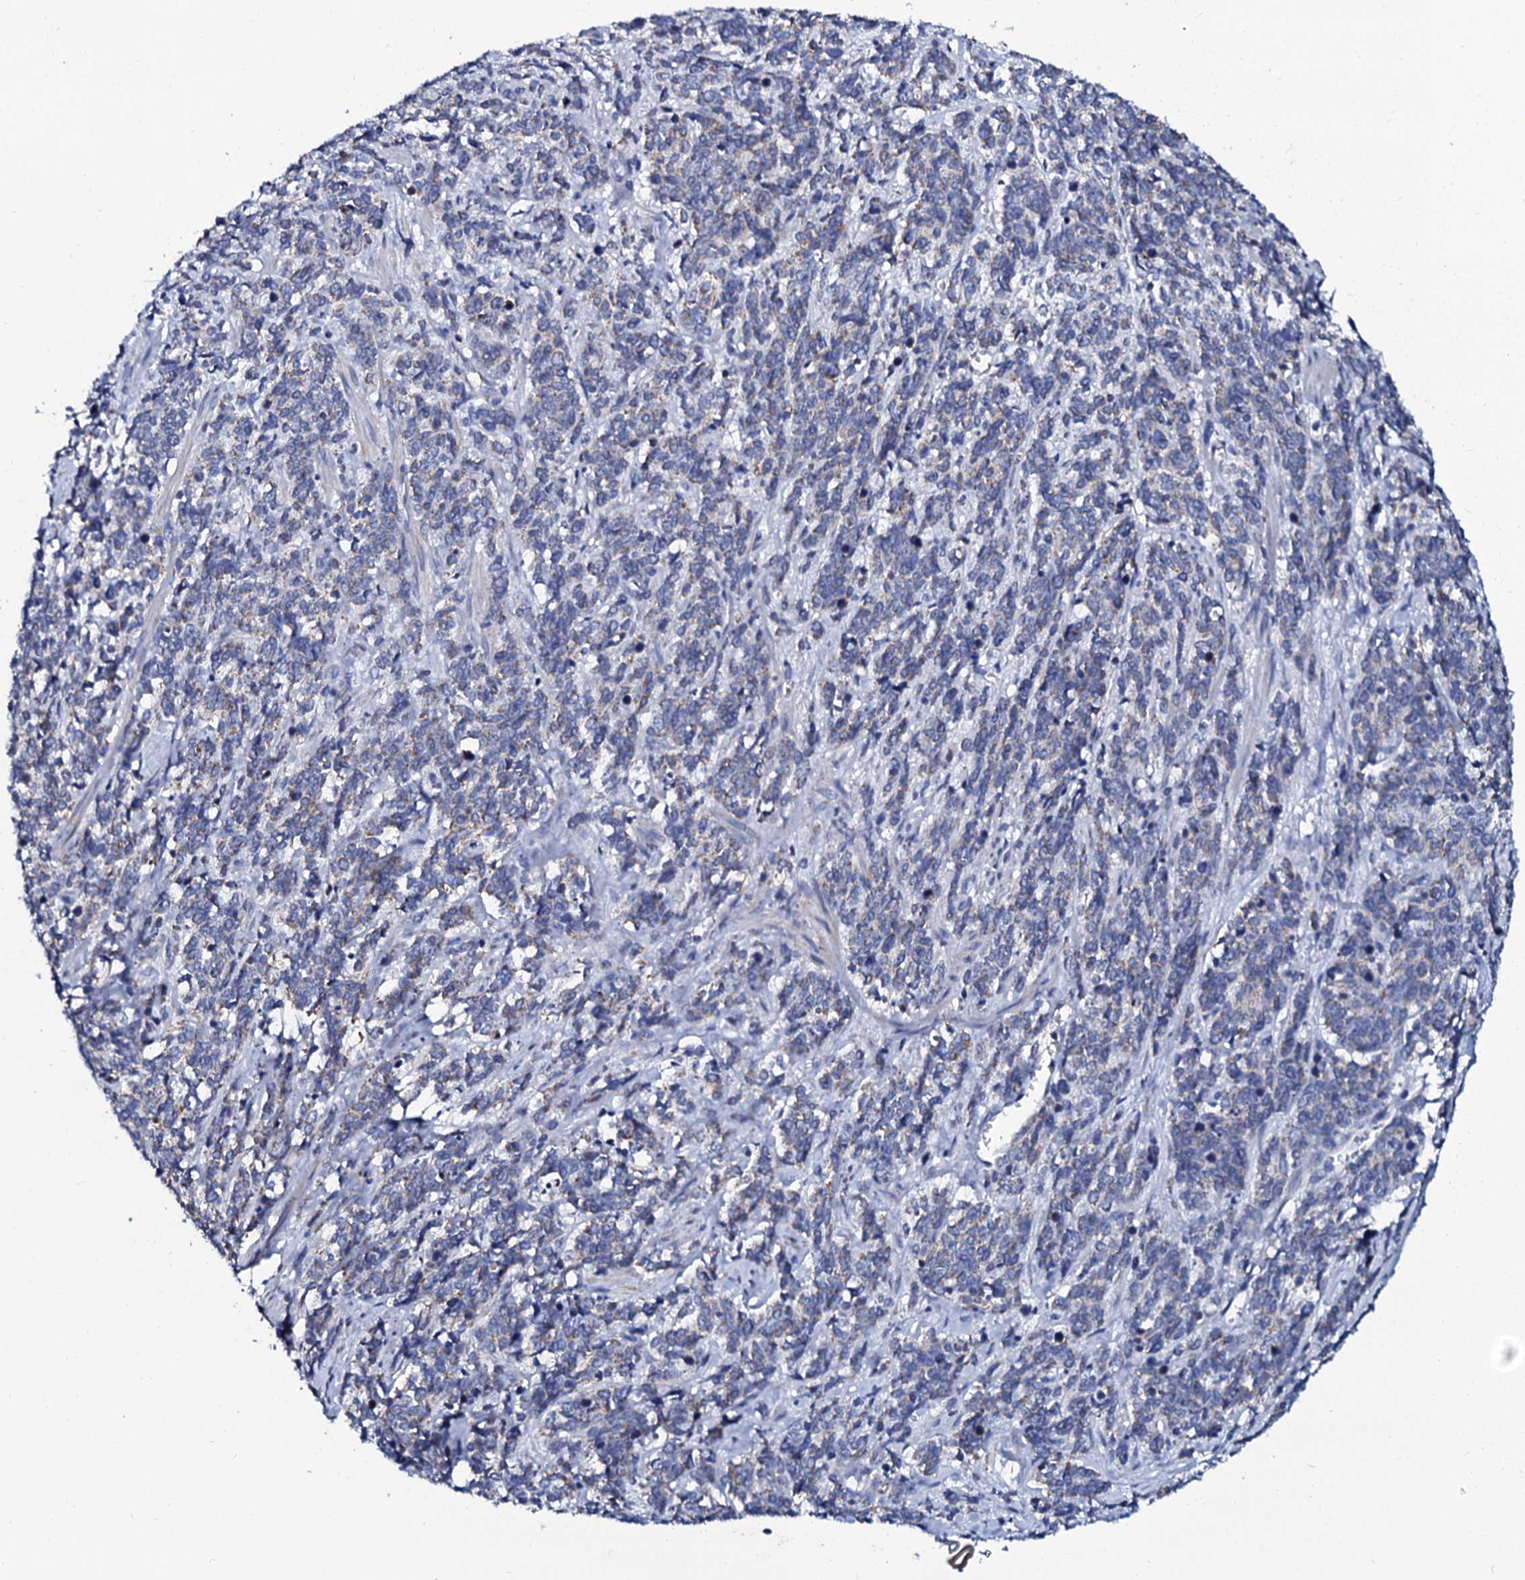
{"staining": {"intensity": "weak", "quantity": "<25%", "location": "cytoplasmic/membranous"}, "tissue": "cervical cancer", "cell_type": "Tumor cells", "image_type": "cancer", "snomed": [{"axis": "morphology", "description": "Squamous cell carcinoma, NOS"}, {"axis": "topography", "description": "Cervix"}], "caption": "Image shows no significant protein staining in tumor cells of cervical cancer (squamous cell carcinoma).", "gene": "SLC37A4", "patient": {"sex": "female", "age": 60}}